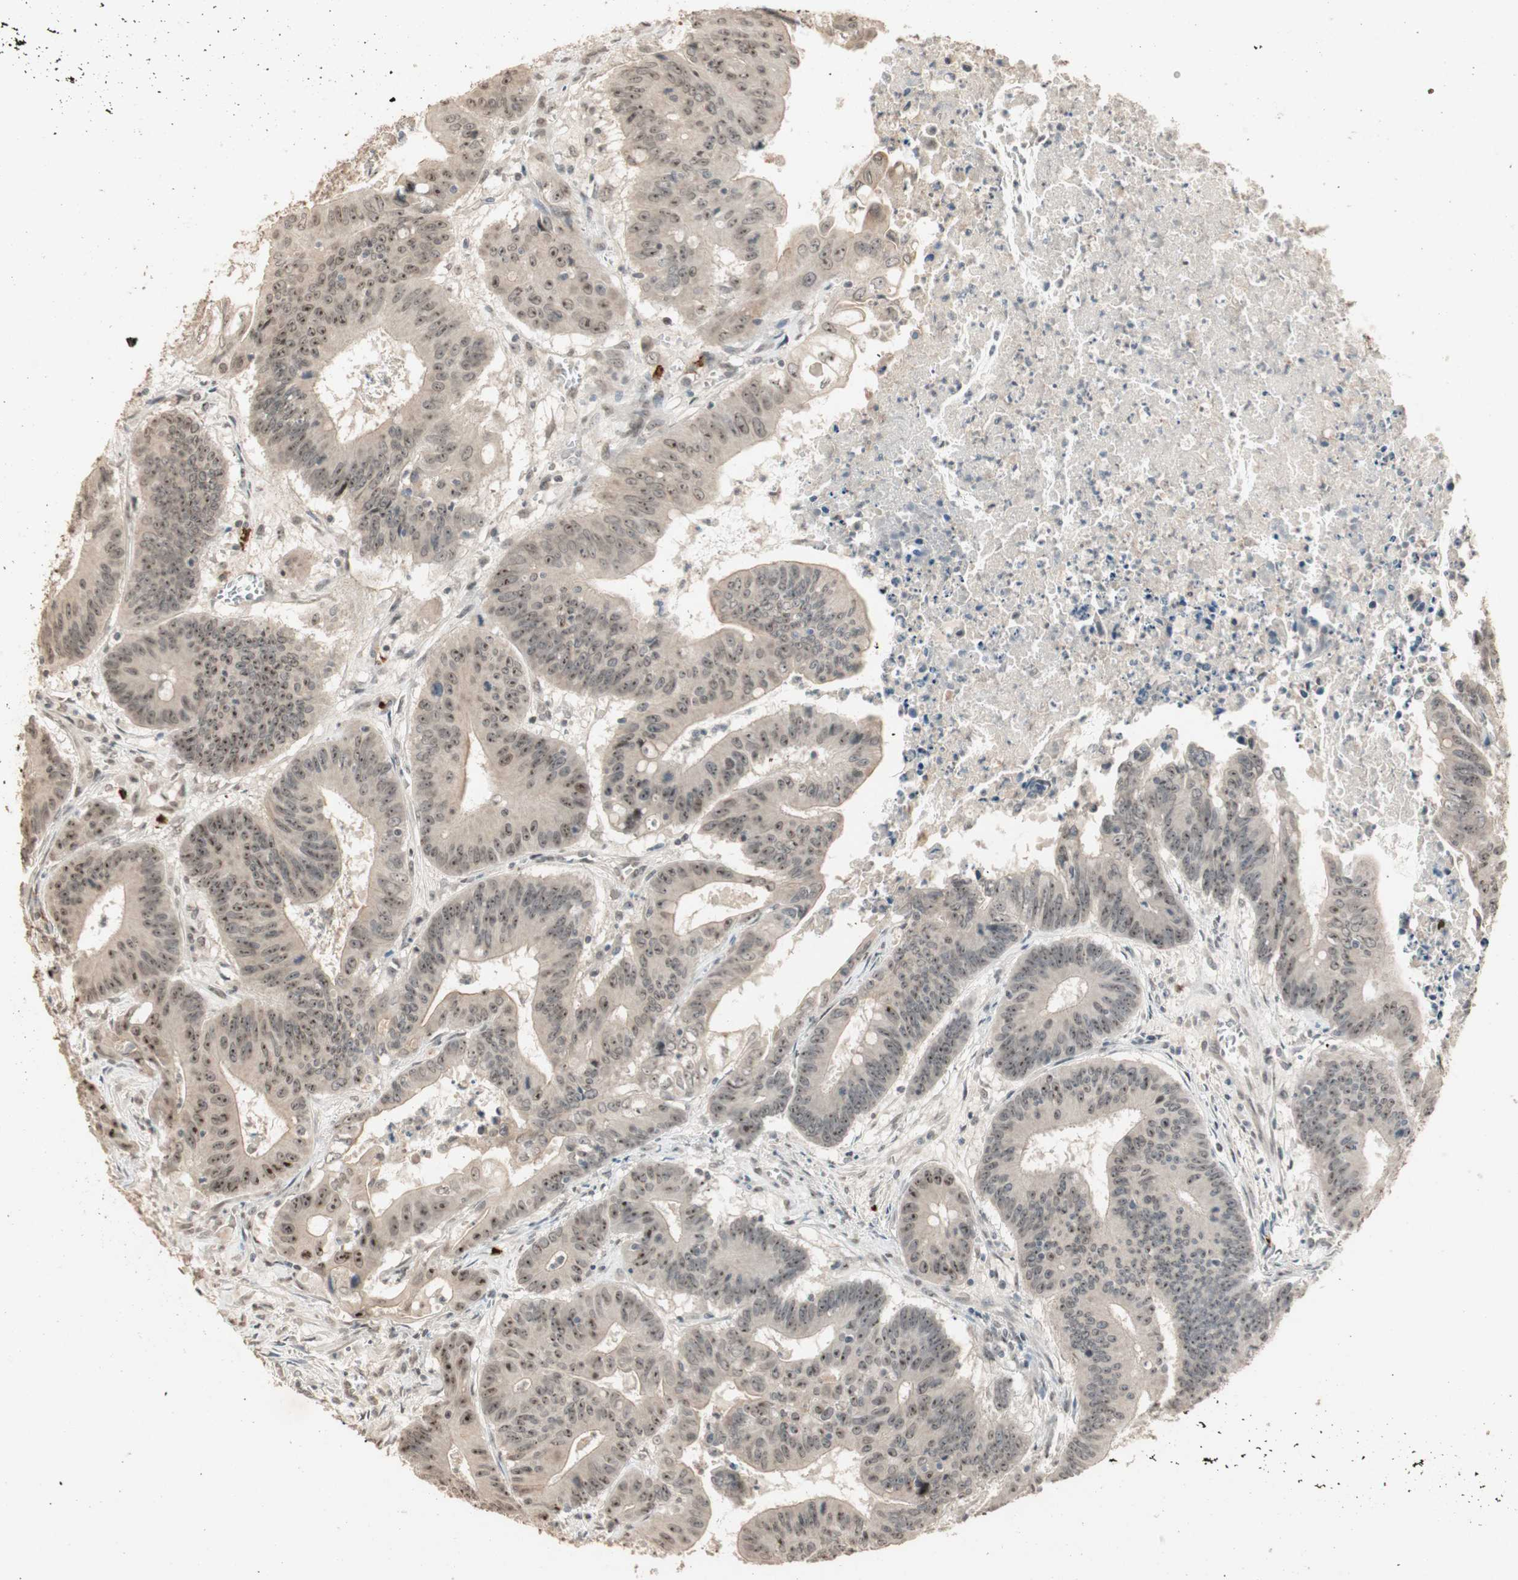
{"staining": {"intensity": "moderate", "quantity": ">75%", "location": "cytoplasmic/membranous,nuclear"}, "tissue": "colorectal cancer", "cell_type": "Tumor cells", "image_type": "cancer", "snomed": [{"axis": "morphology", "description": "Adenocarcinoma, NOS"}, {"axis": "topography", "description": "Colon"}], "caption": "Brown immunohistochemical staining in human colorectal cancer (adenocarcinoma) demonstrates moderate cytoplasmic/membranous and nuclear positivity in about >75% of tumor cells. Ihc stains the protein in brown and the nuclei are stained blue.", "gene": "ETV4", "patient": {"sex": "male", "age": 45}}